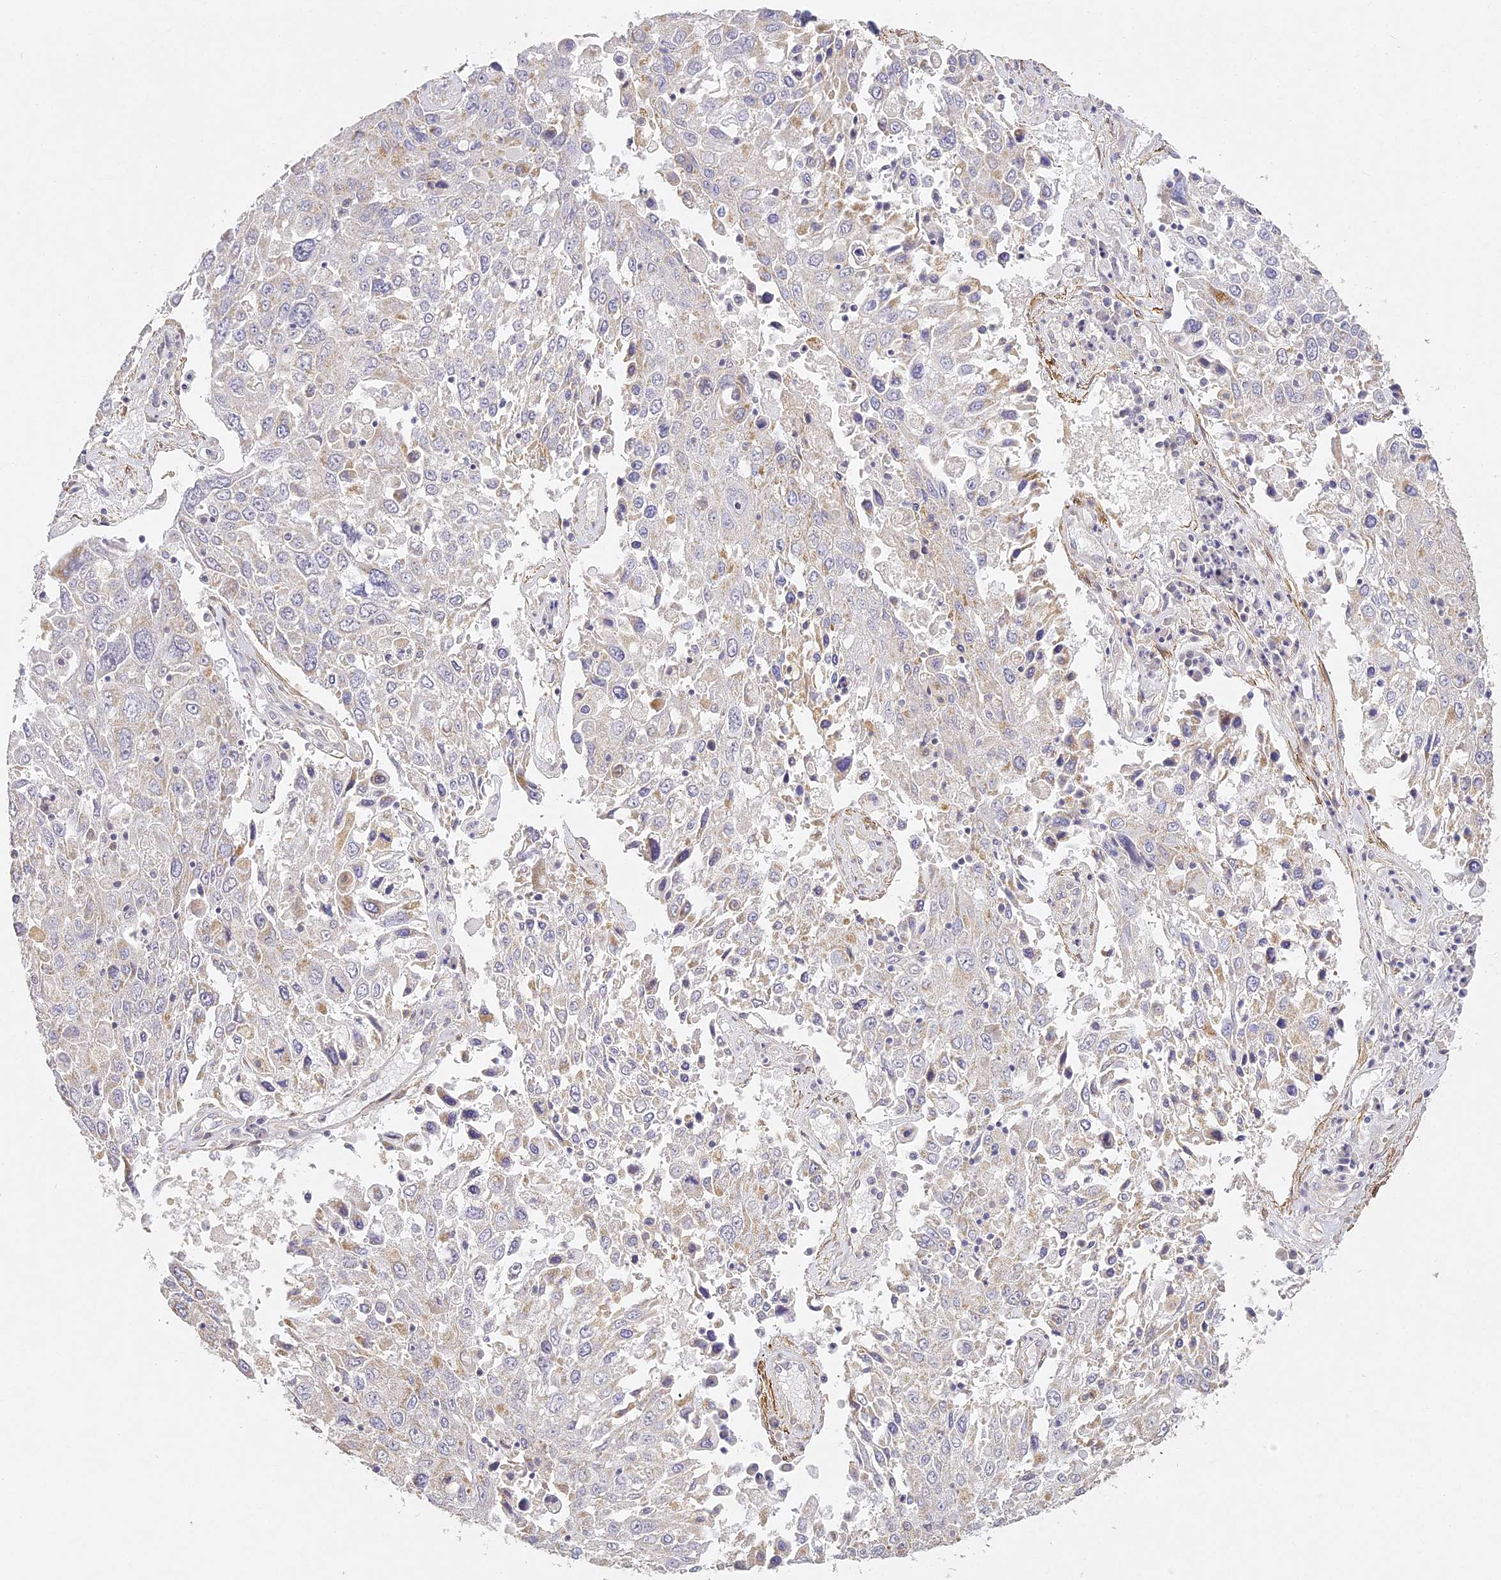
{"staining": {"intensity": "negative", "quantity": "none", "location": "none"}, "tissue": "lung cancer", "cell_type": "Tumor cells", "image_type": "cancer", "snomed": [{"axis": "morphology", "description": "Squamous cell carcinoma, NOS"}, {"axis": "topography", "description": "Lung"}], "caption": "An image of human lung squamous cell carcinoma is negative for staining in tumor cells.", "gene": "MED28", "patient": {"sex": "male", "age": 65}}